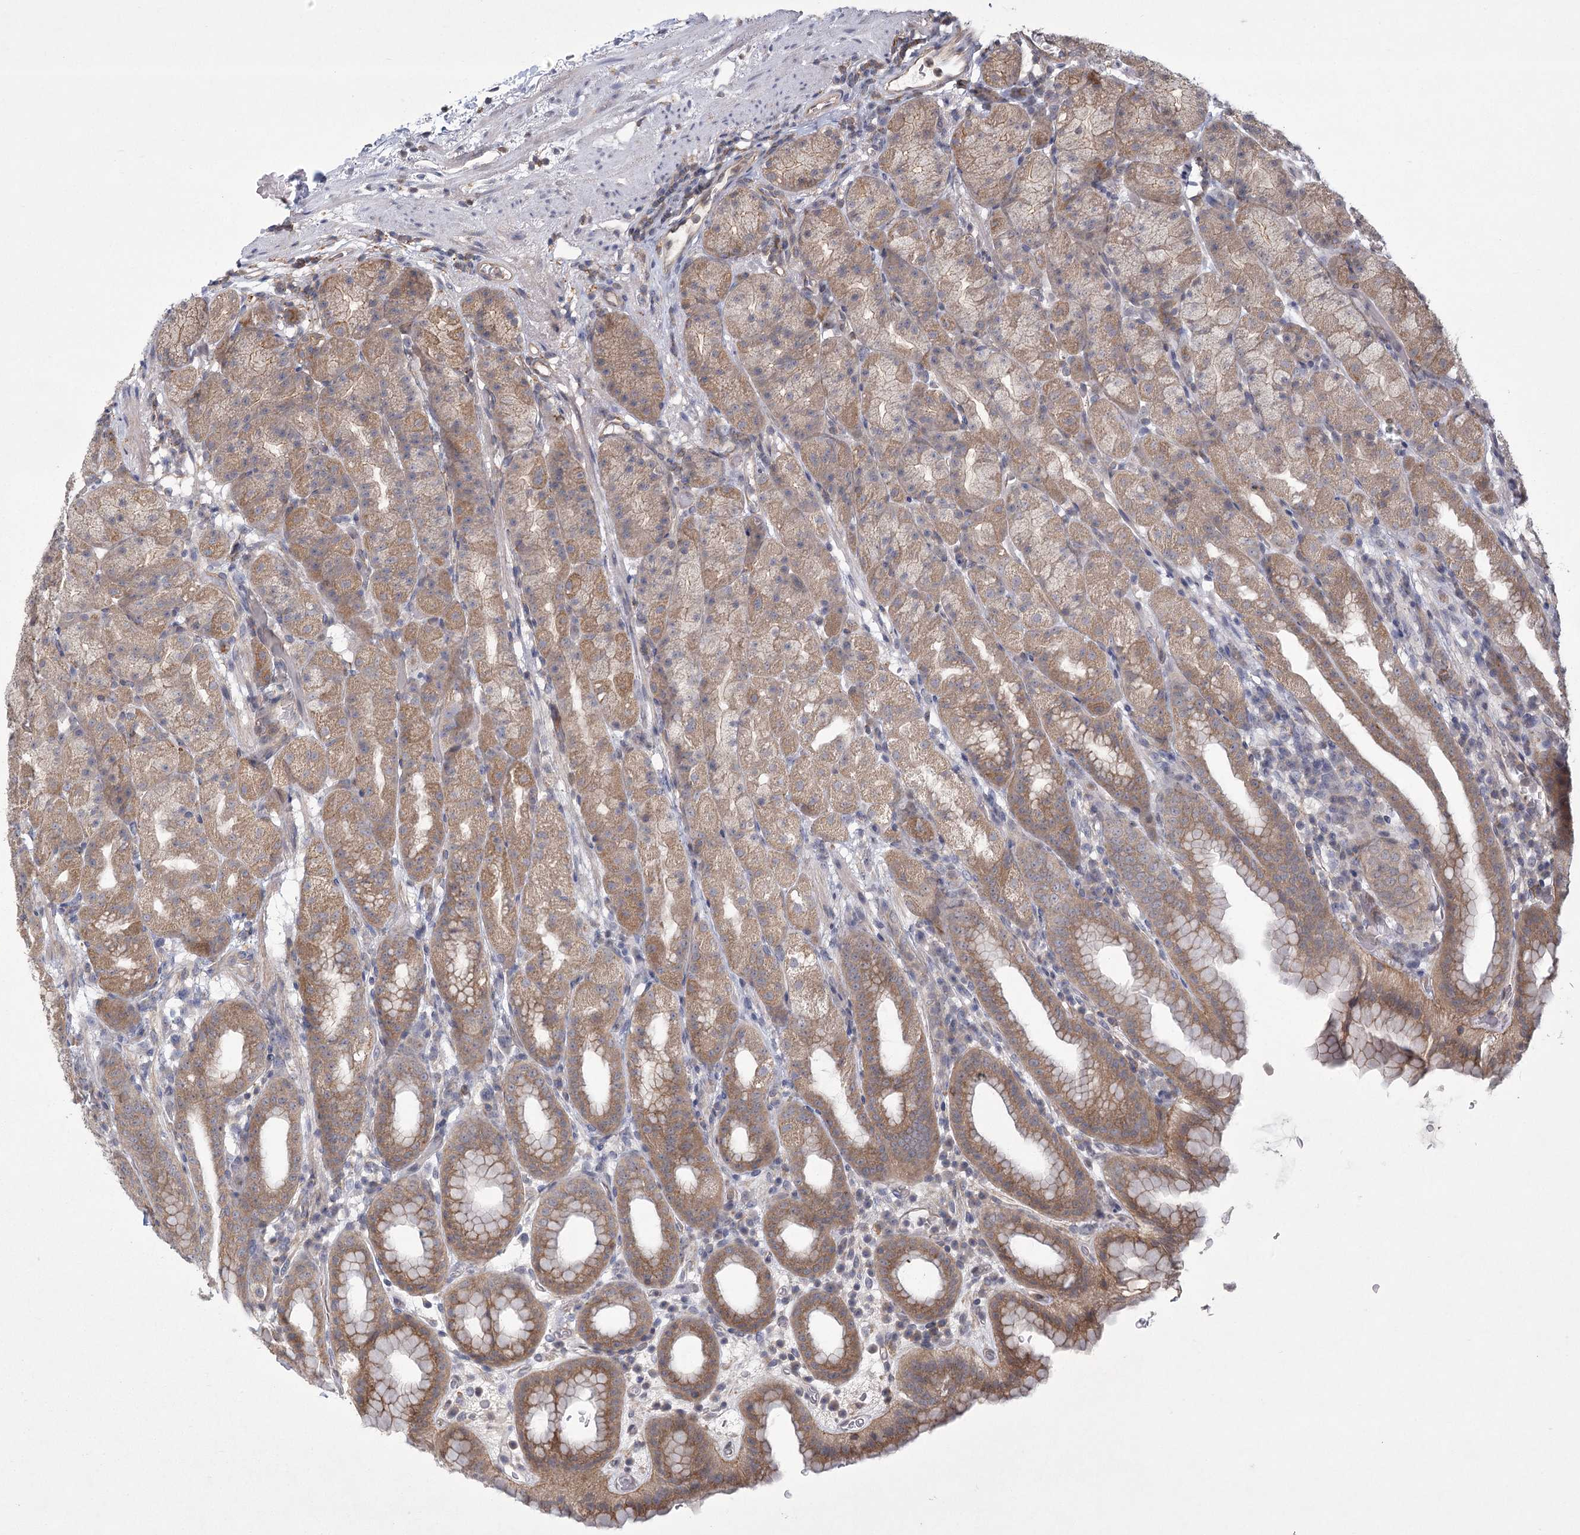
{"staining": {"intensity": "moderate", "quantity": ">75%", "location": "cytoplasmic/membranous"}, "tissue": "stomach", "cell_type": "Glandular cells", "image_type": "normal", "snomed": [{"axis": "morphology", "description": "Normal tissue, NOS"}, {"axis": "topography", "description": "Stomach, upper"}], "caption": "Immunohistochemistry (DAB) staining of normal human stomach exhibits moderate cytoplasmic/membranous protein expression in approximately >75% of glandular cells.", "gene": "MEPE", "patient": {"sex": "male", "age": 68}}